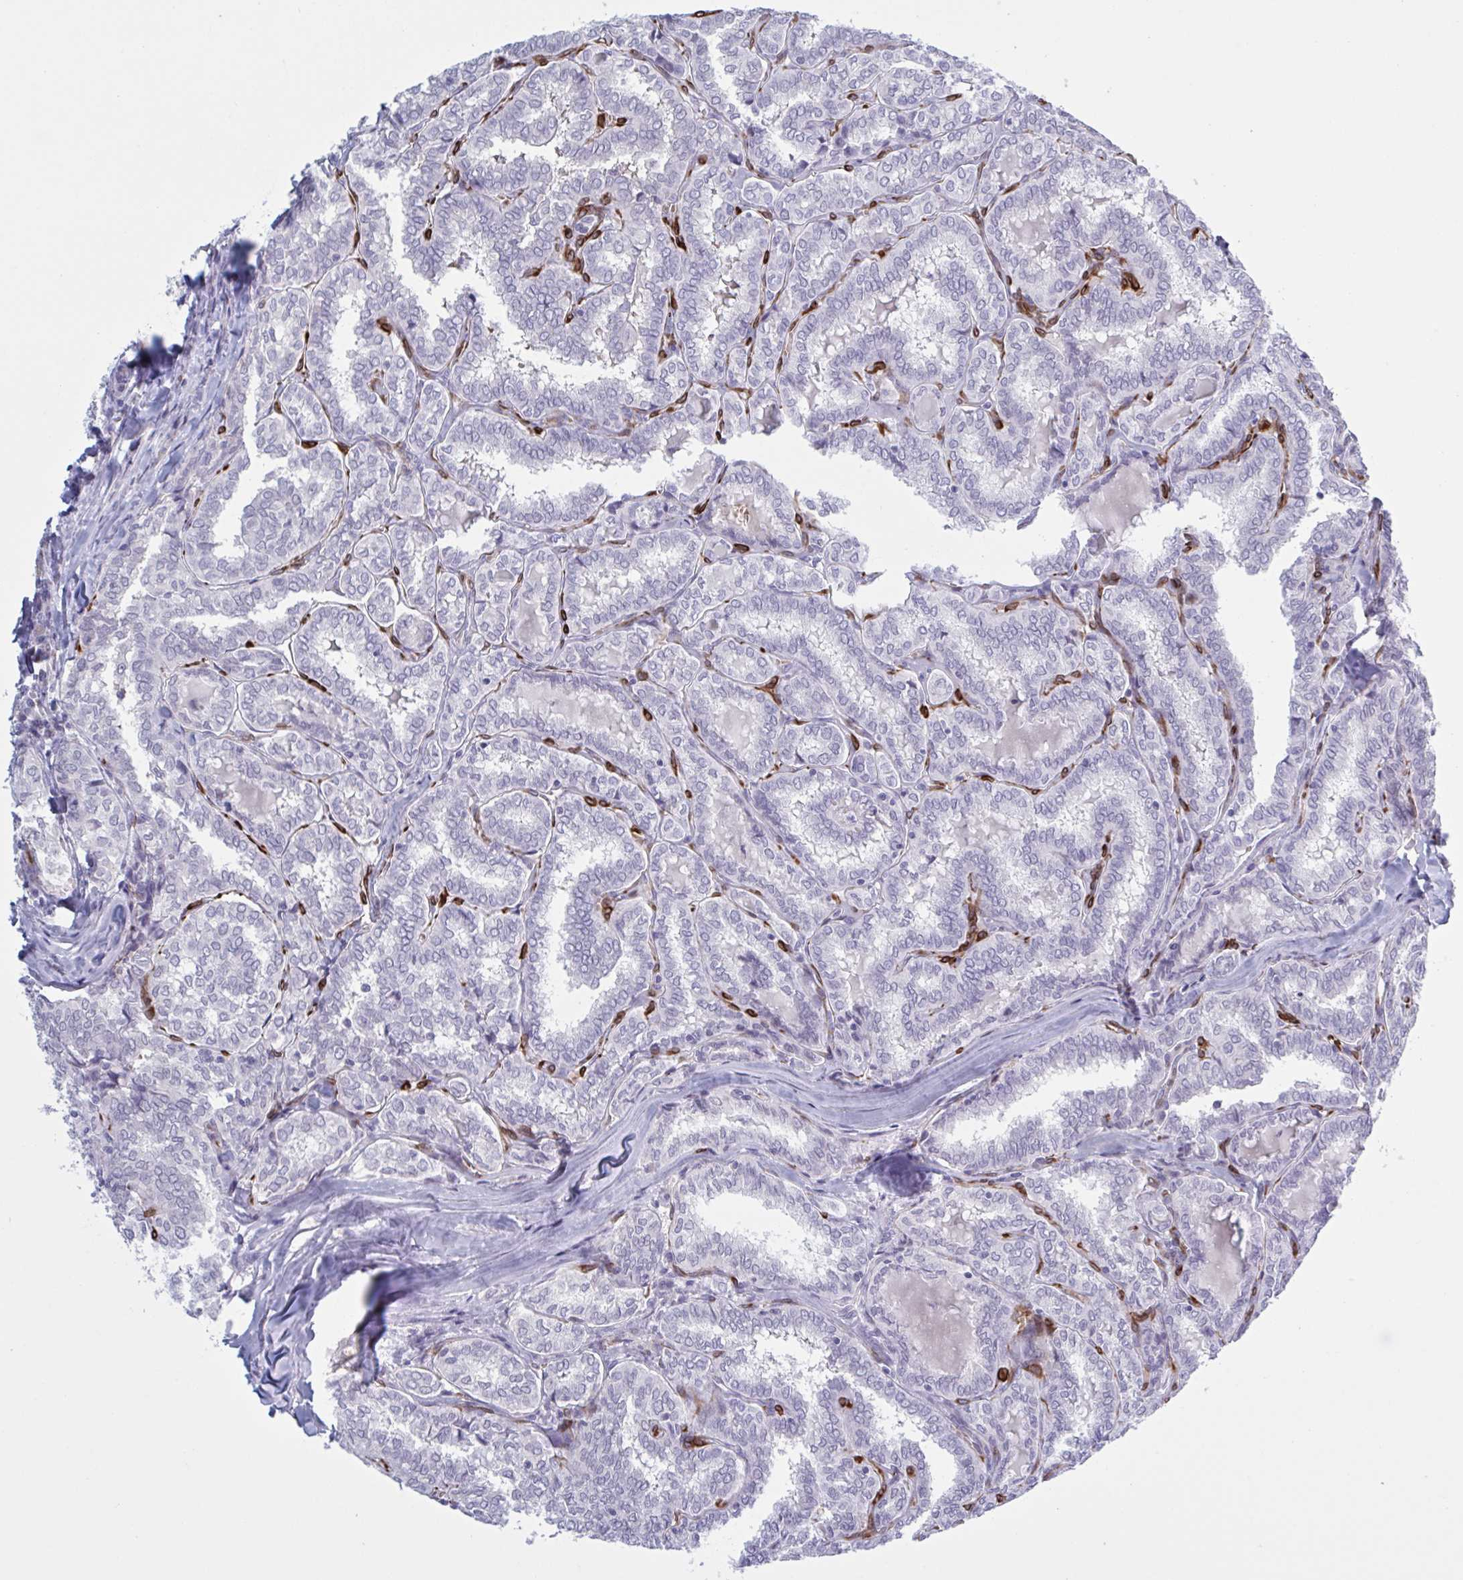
{"staining": {"intensity": "negative", "quantity": "none", "location": "none"}, "tissue": "thyroid cancer", "cell_type": "Tumor cells", "image_type": "cancer", "snomed": [{"axis": "morphology", "description": "Papillary adenocarcinoma, NOS"}, {"axis": "topography", "description": "Thyroid gland"}], "caption": "There is no significant positivity in tumor cells of thyroid papillary adenocarcinoma.", "gene": "HSD11B2", "patient": {"sex": "female", "age": 30}}